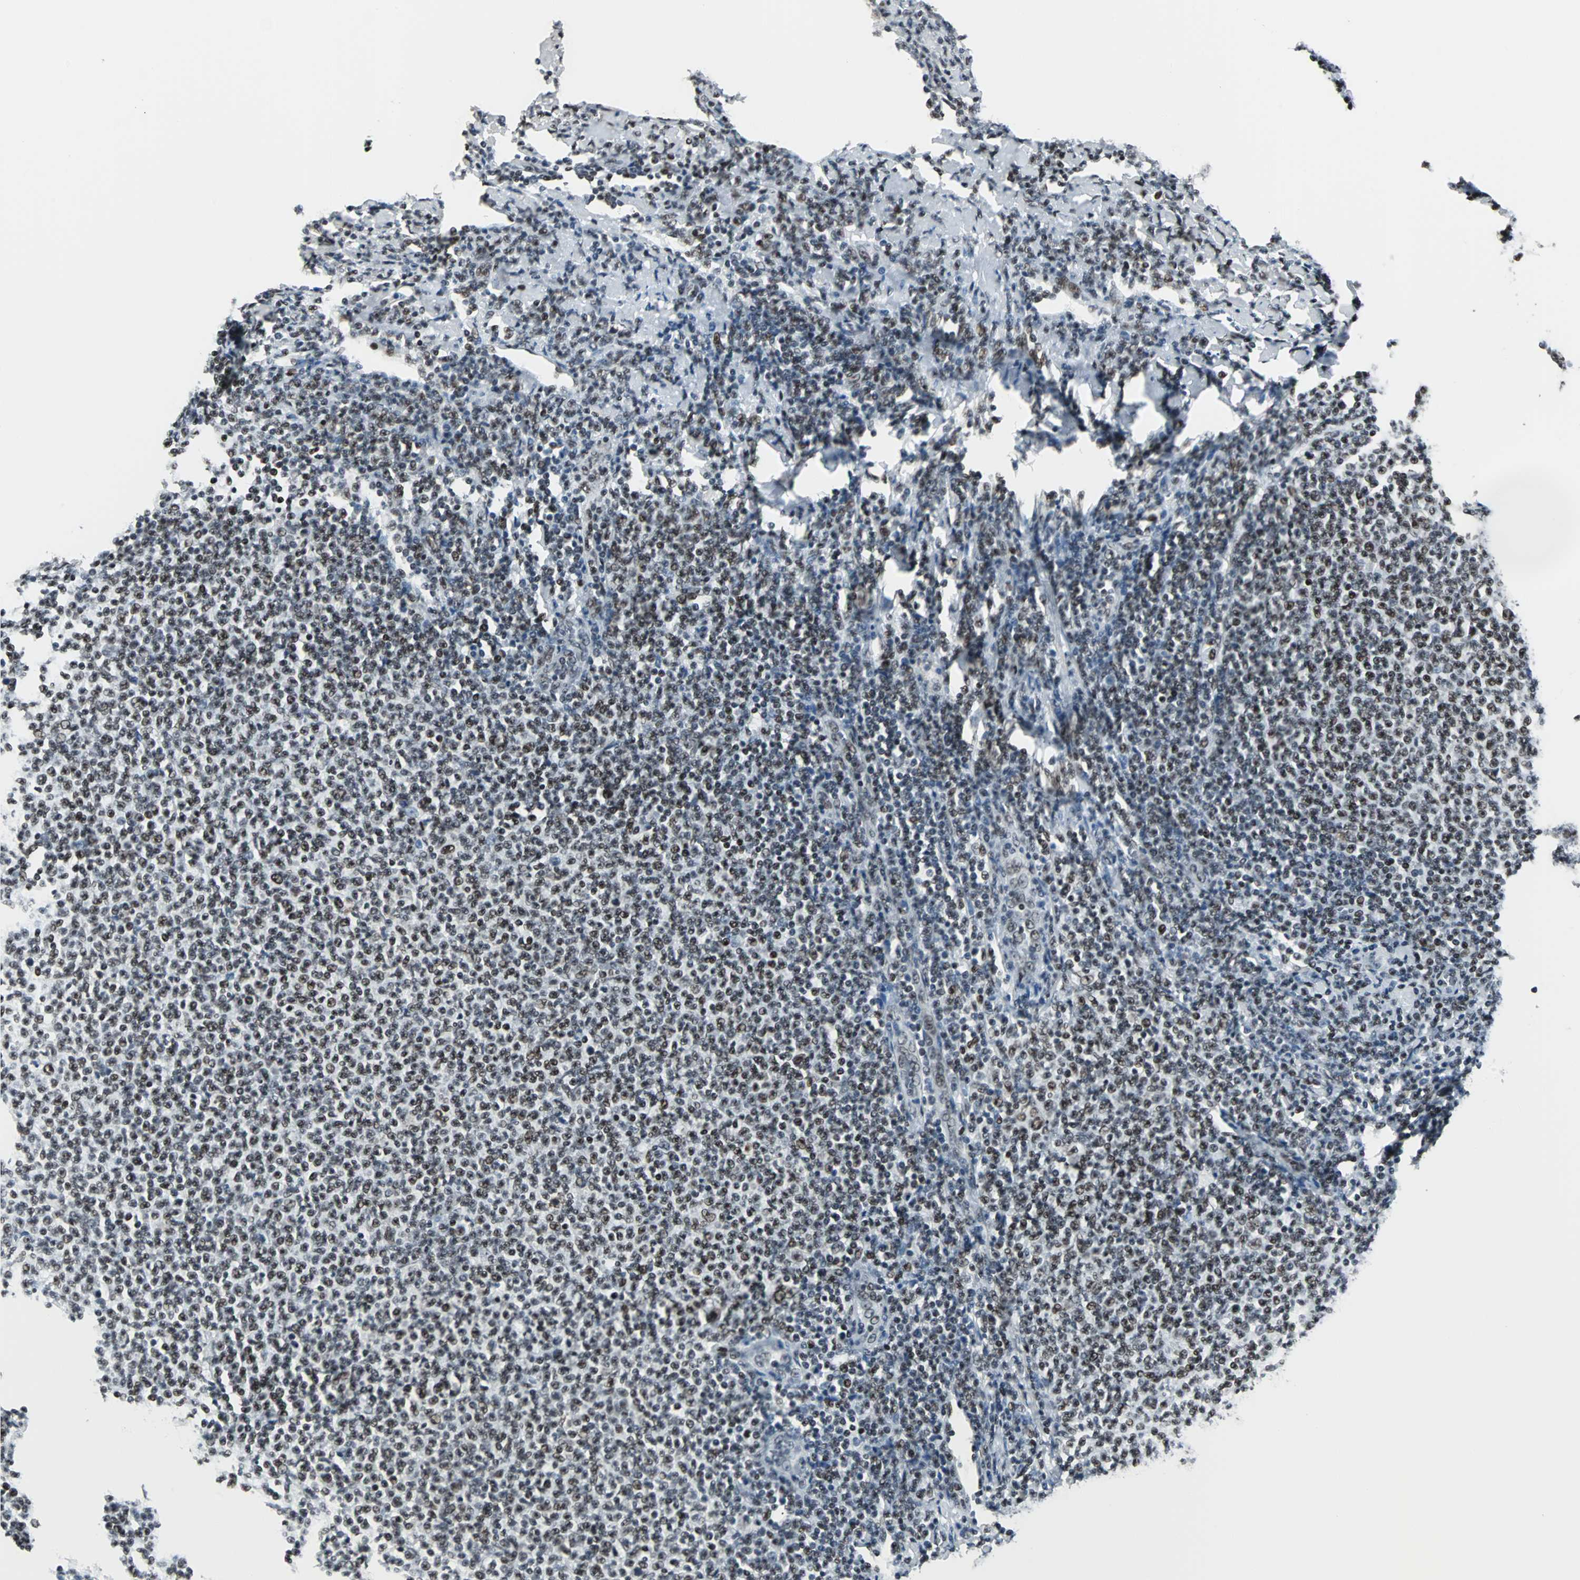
{"staining": {"intensity": "strong", "quantity": ">75%", "location": "nuclear"}, "tissue": "lymphoma", "cell_type": "Tumor cells", "image_type": "cancer", "snomed": [{"axis": "morphology", "description": "Malignant lymphoma, non-Hodgkin's type, Low grade"}, {"axis": "topography", "description": "Lymph node"}], "caption": "A micrograph showing strong nuclear expression in approximately >75% of tumor cells in lymphoma, as visualized by brown immunohistochemical staining.", "gene": "MEF2D", "patient": {"sex": "male", "age": 66}}